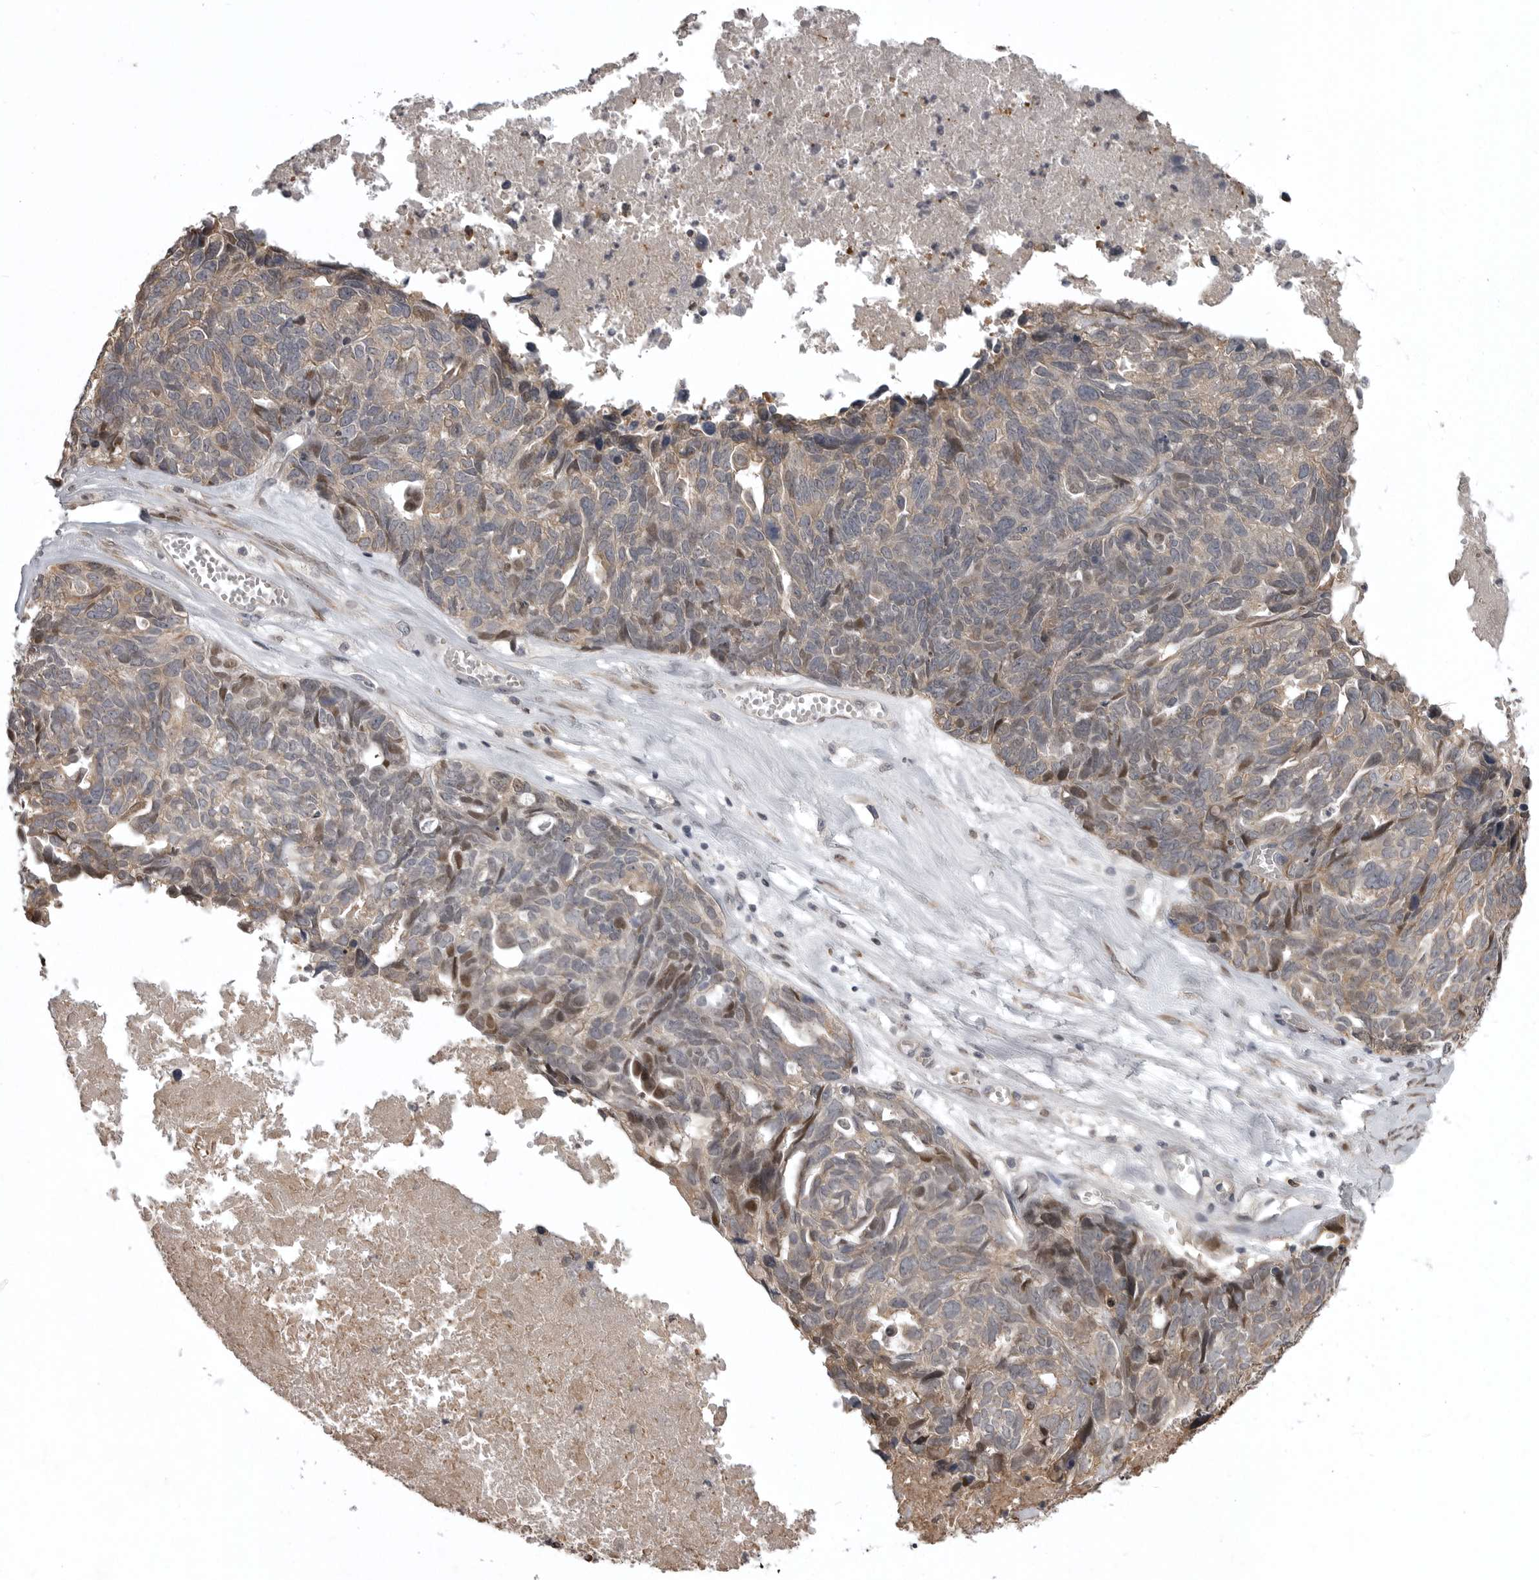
{"staining": {"intensity": "moderate", "quantity": "25%-75%", "location": "cytoplasmic/membranous,nuclear"}, "tissue": "ovarian cancer", "cell_type": "Tumor cells", "image_type": "cancer", "snomed": [{"axis": "morphology", "description": "Cystadenocarcinoma, serous, NOS"}, {"axis": "topography", "description": "Ovary"}], "caption": "Protein staining of ovarian serous cystadenocarcinoma tissue demonstrates moderate cytoplasmic/membranous and nuclear staining in approximately 25%-75% of tumor cells.", "gene": "SNX16", "patient": {"sex": "female", "age": 79}}